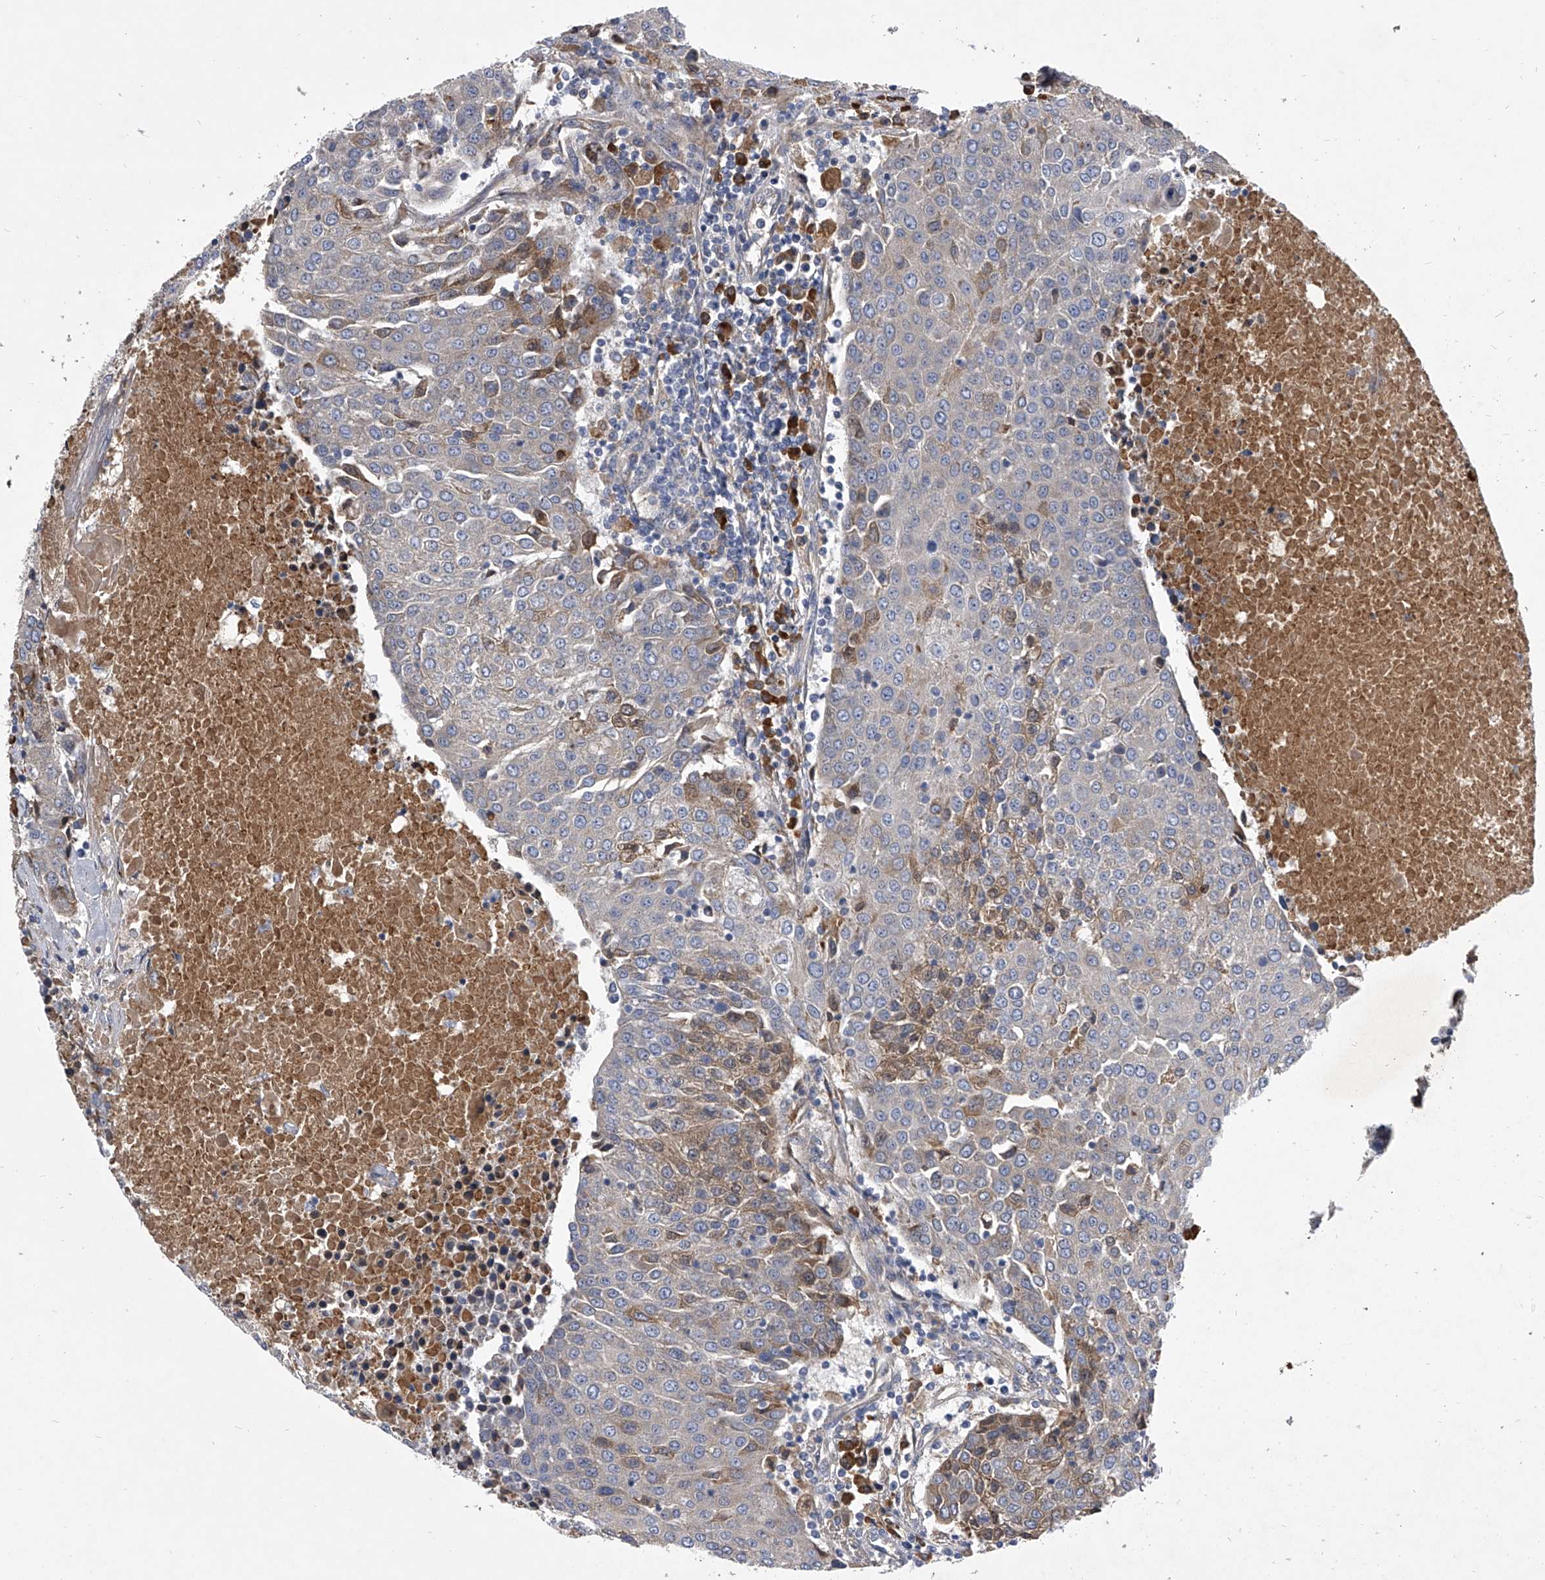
{"staining": {"intensity": "moderate", "quantity": "<25%", "location": "cytoplasmic/membranous"}, "tissue": "urothelial cancer", "cell_type": "Tumor cells", "image_type": "cancer", "snomed": [{"axis": "morphology", "description": "Urothelial carcinoma, High grade"}, {"axis": "topography", "description": "Urinary bladder"}], "caption": "A brown stain labels moderate cytoplasmic/membranous positivity of a protein in human urothelial carcinoma (high-grade) tumor cells. (brown staining indicates protein expression, while blue staining denotes nuclei).", "gene": "CCR4", "patient": {"sex": "female", "age": 85}}